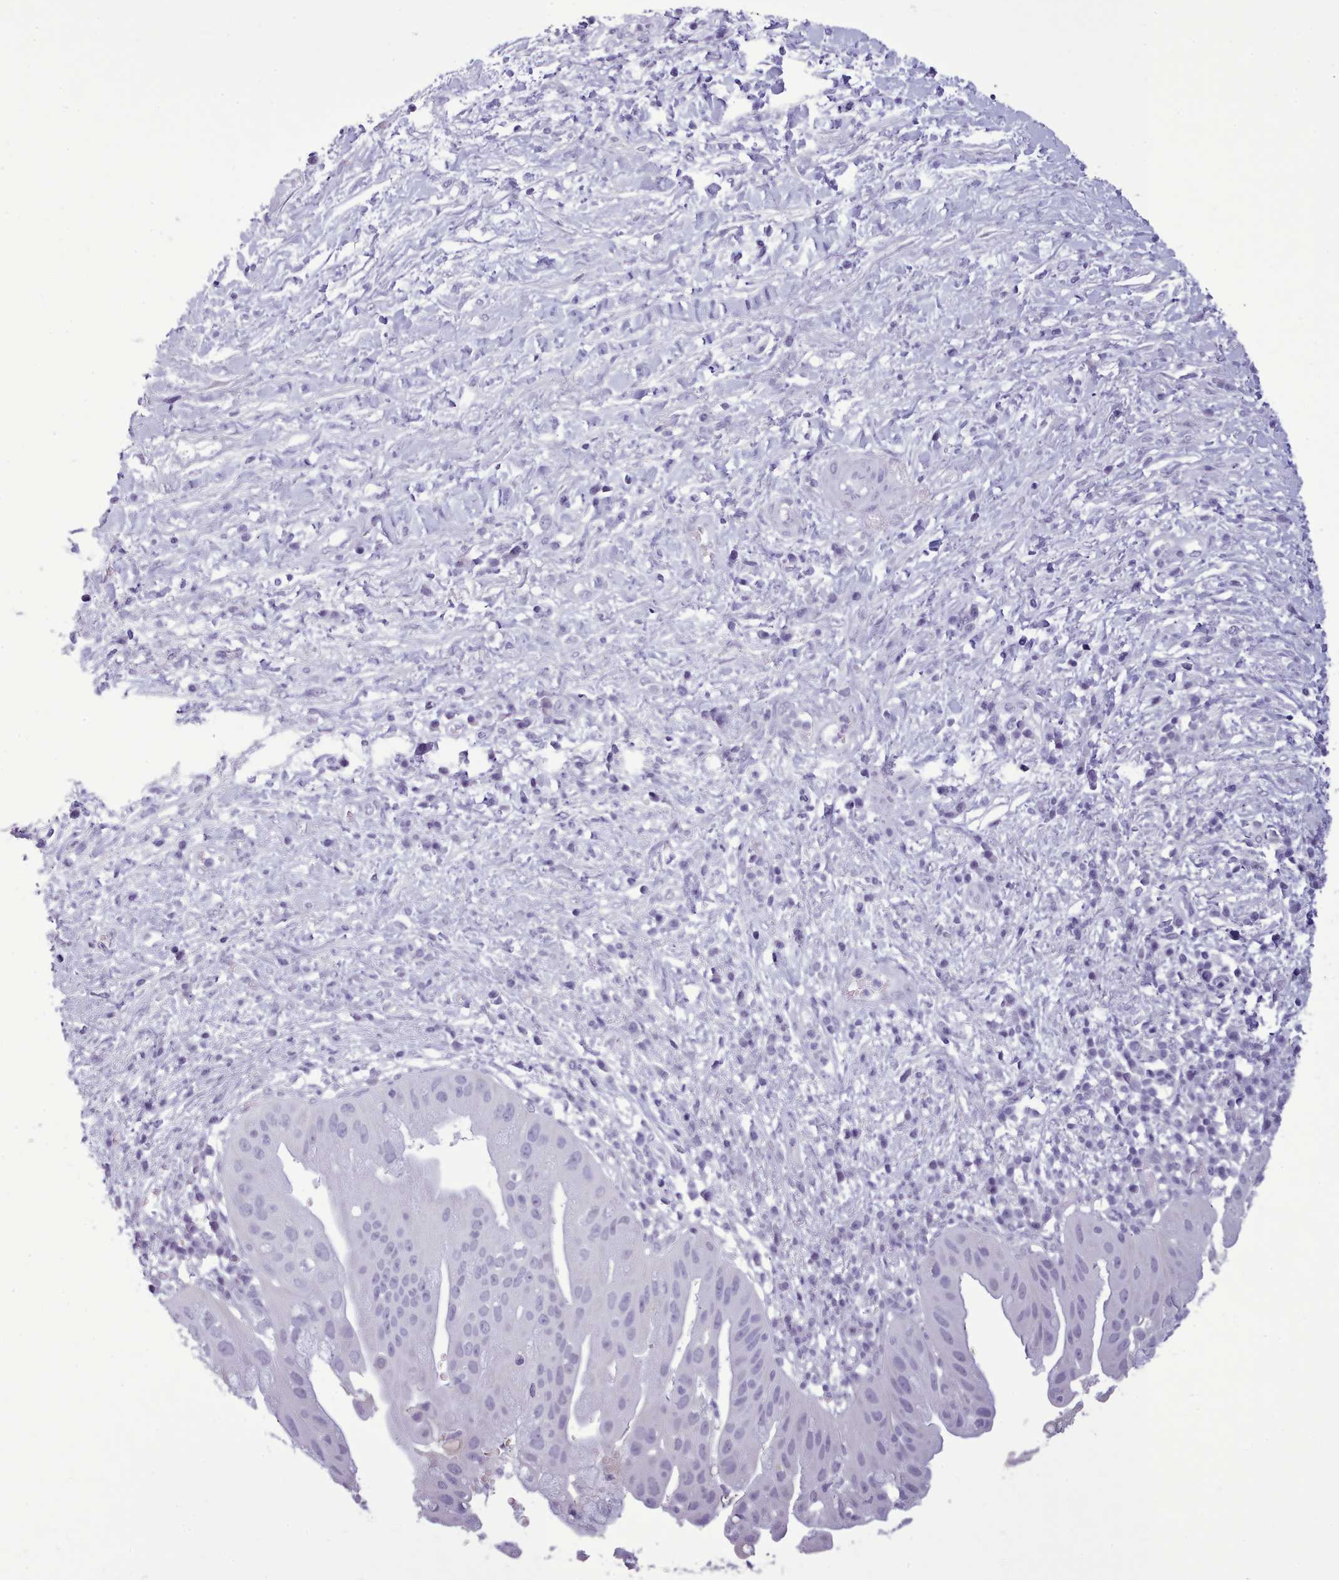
{"staining": {"intensity": "negative", "quantity": "none", "location": "none"}, "tissue": "pancreatic cancer", "cell_type": "Tumor cells", "image_type": "cancer", "snomed": [{"axis": "morphology", "description": "Adenocarcinoma, NOS"}, {"axis": "topography", "description": "Pancreas"}], "caption": "Micrograph shows no significant protein positivity in tumor cells of pancreatic cancer (adenocarcinoma).", "gene": "FBXO48", "patient": {"sex": "male", "age": 68}}